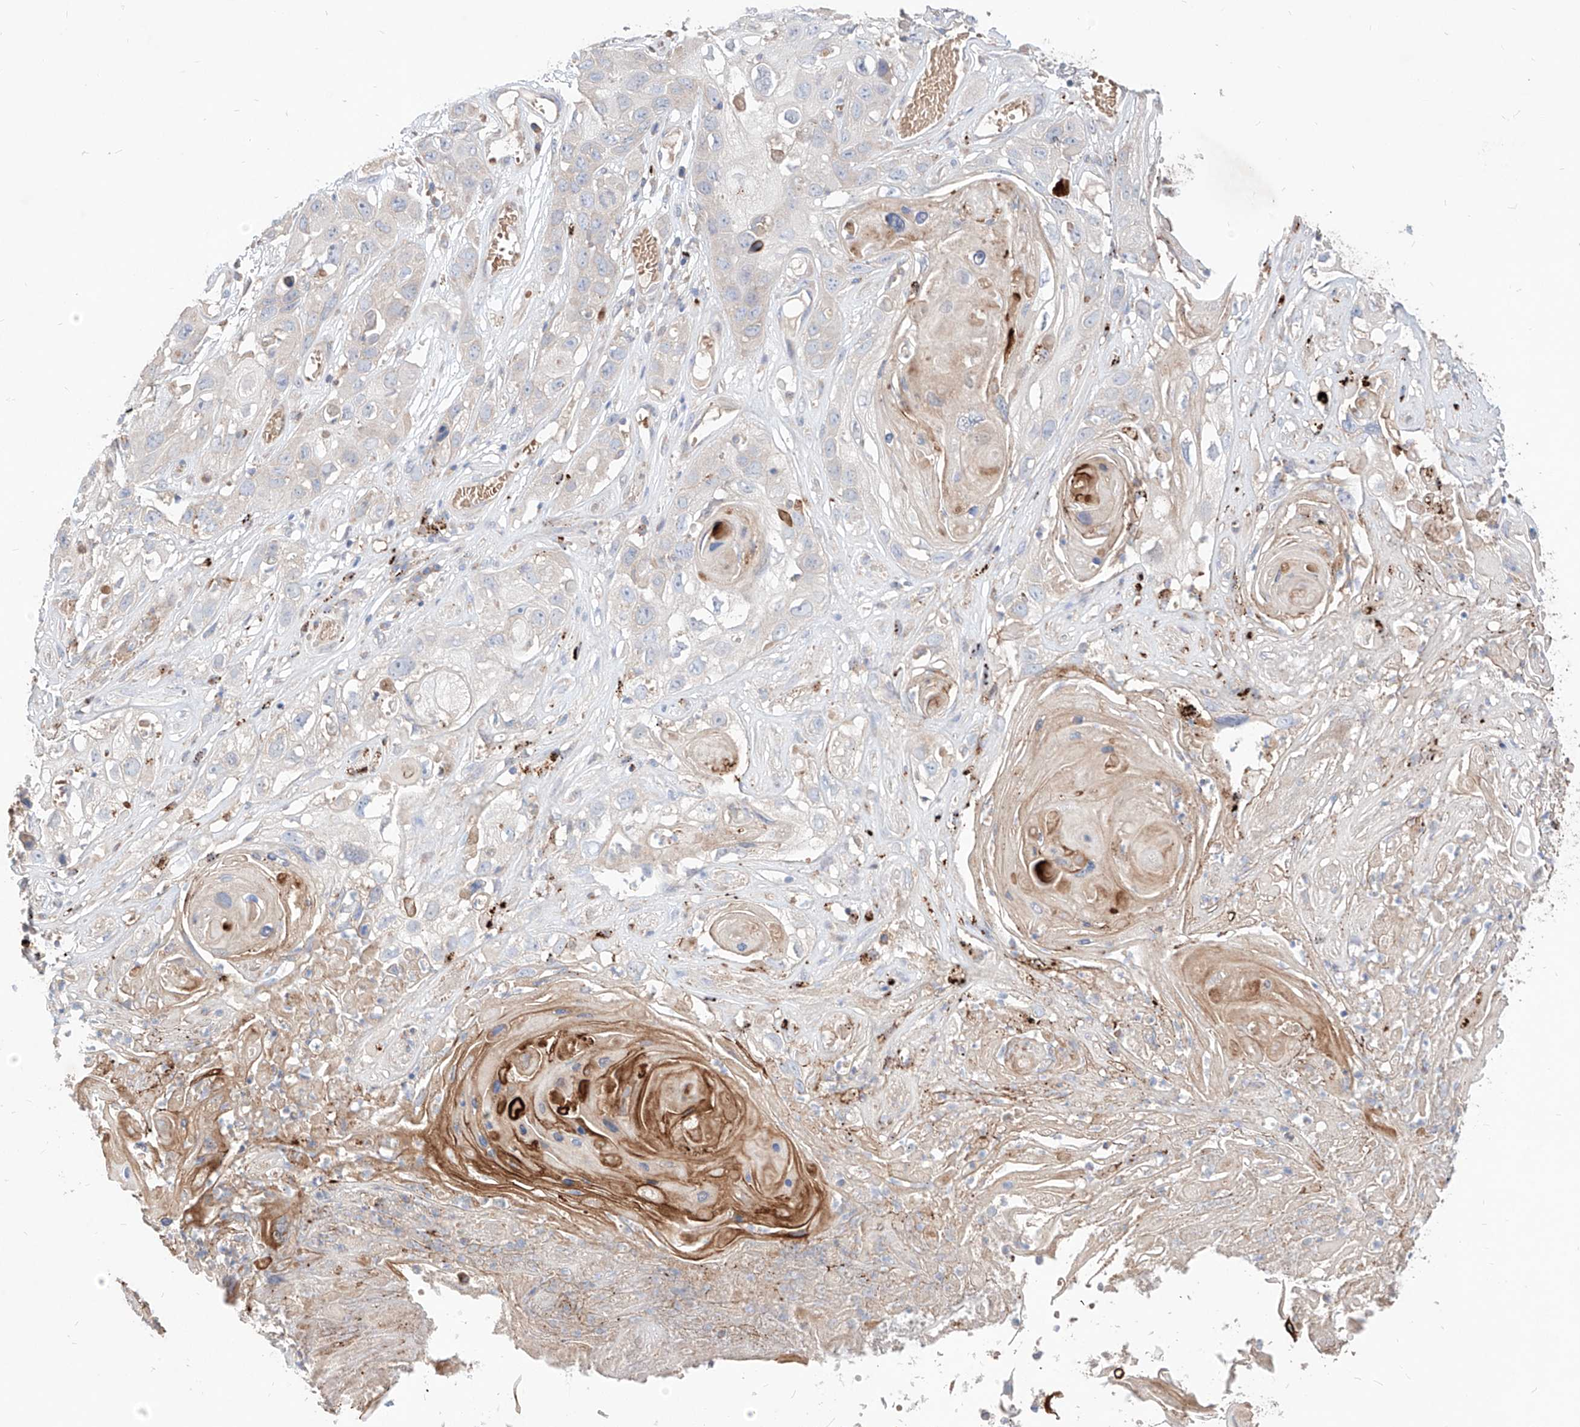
{"staining": {"intensity": "negative", "quantity": "none", "location": "none"}, "tissue": "skin cancer", "cell_type": "Tumor cells", "image_type": "cancer", "snomed": [{"axis": "morphology", "description": "Squamous cell carcinoma, NOS"}, {"axis": "topography", "description": "Skin"}], "caption": "This is a photomicrograph of IHC staining of squamous cell carcinoma (skin), which shows no expression in tumor cells. (Brightfield microscopy of DAB (3,3'-diaminobenzidine) immunohistochemistry at high magnification).", "gene": "TSNAX", "patient": {"sex": "male", "age": 55}}